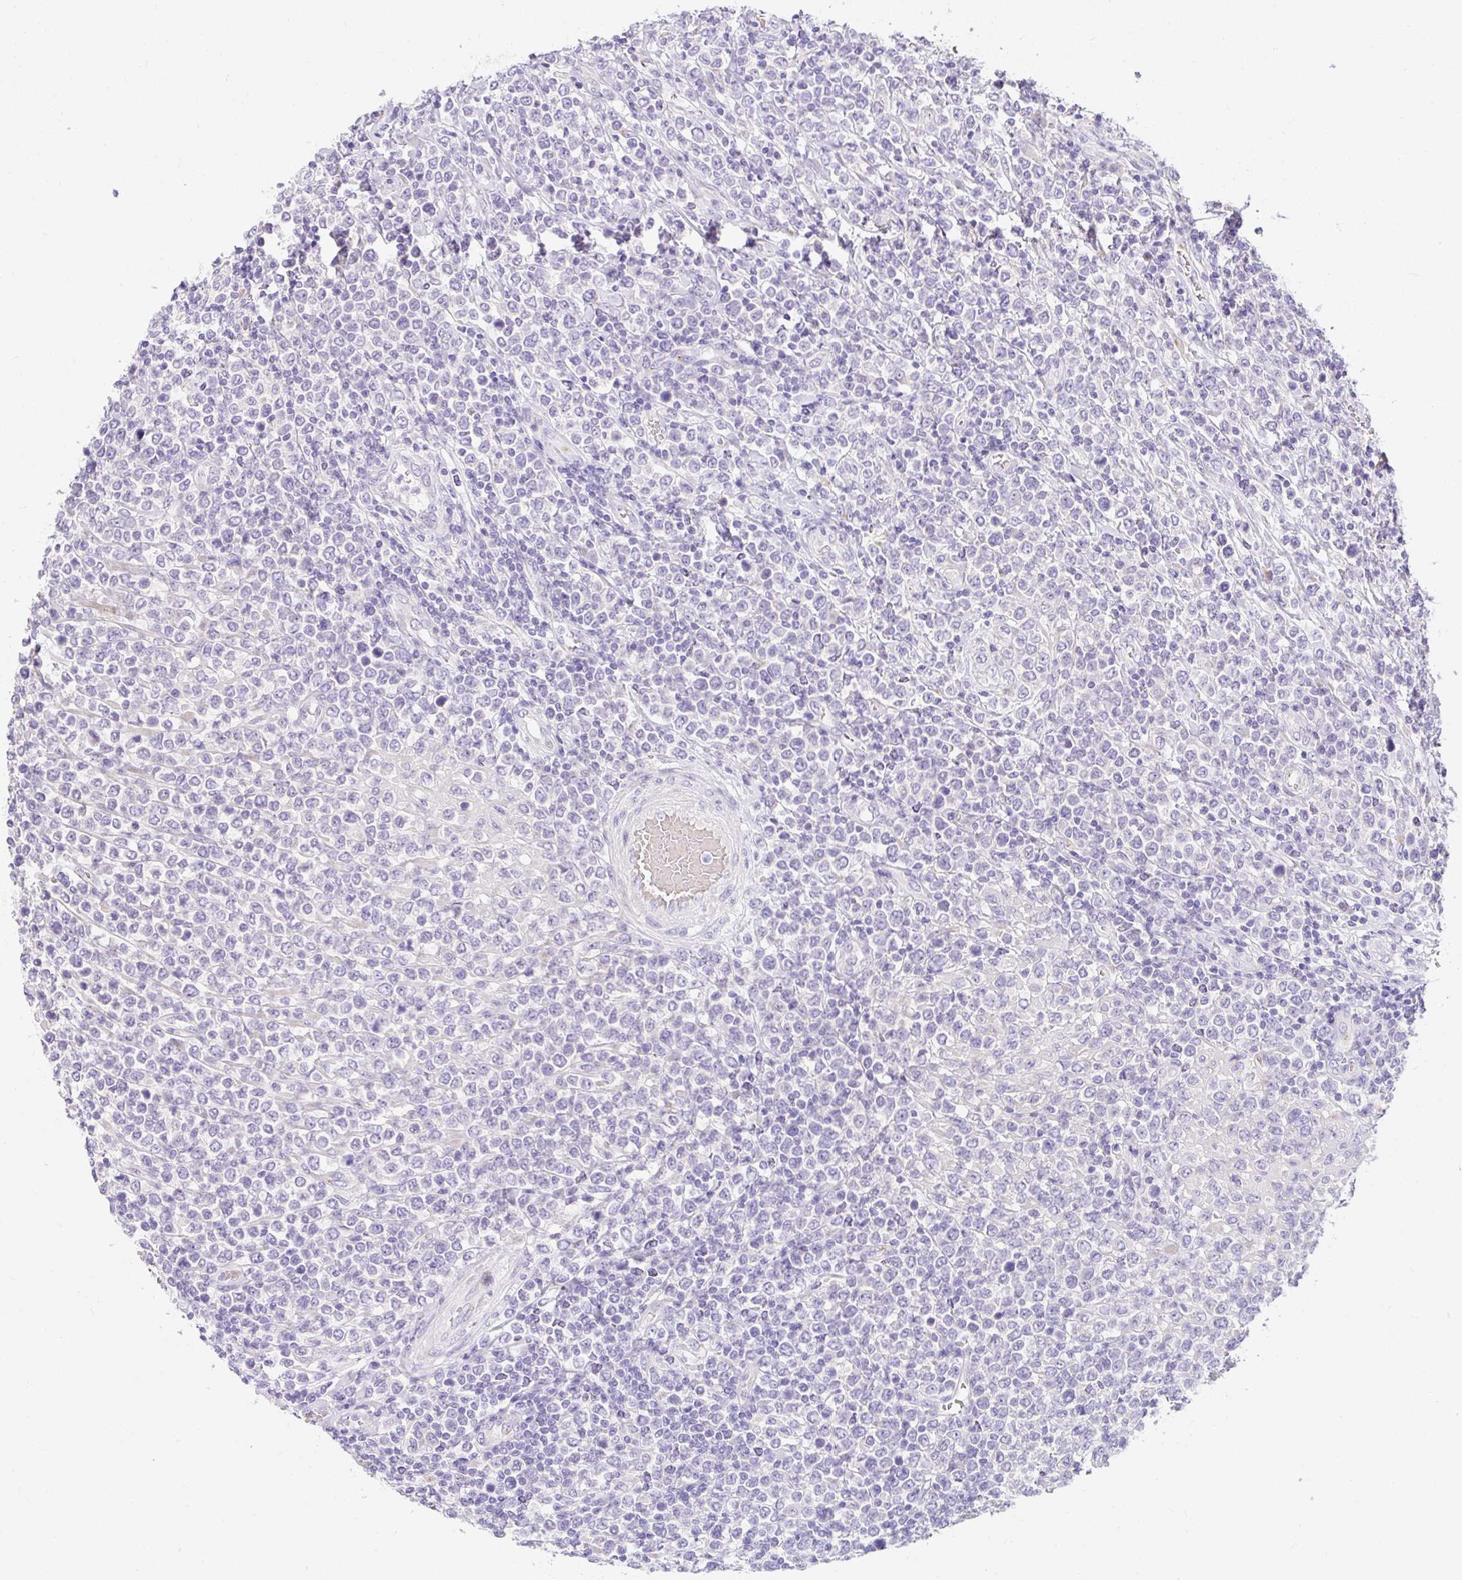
{"staining": {"intensity": "negative", "quantity": "none", "location": "none"}, "tissue": "lymphoma", "cell_type": "Tumor cells", "image_type": "cancer", "snomed": [{"axis": "morphology", "description": "Malignant lymphoma, non-Hodgkin's type, High grade"}, {"axis": "topography", "description": "Soft tissue"}], "caption": "High power microscopy image of an immunohistochemistry histopathology image of lymphoma, revealing no significant positivity in tumor cells.", "gene": "DTX4", "patient": {"sex": "female", "age": 56}}